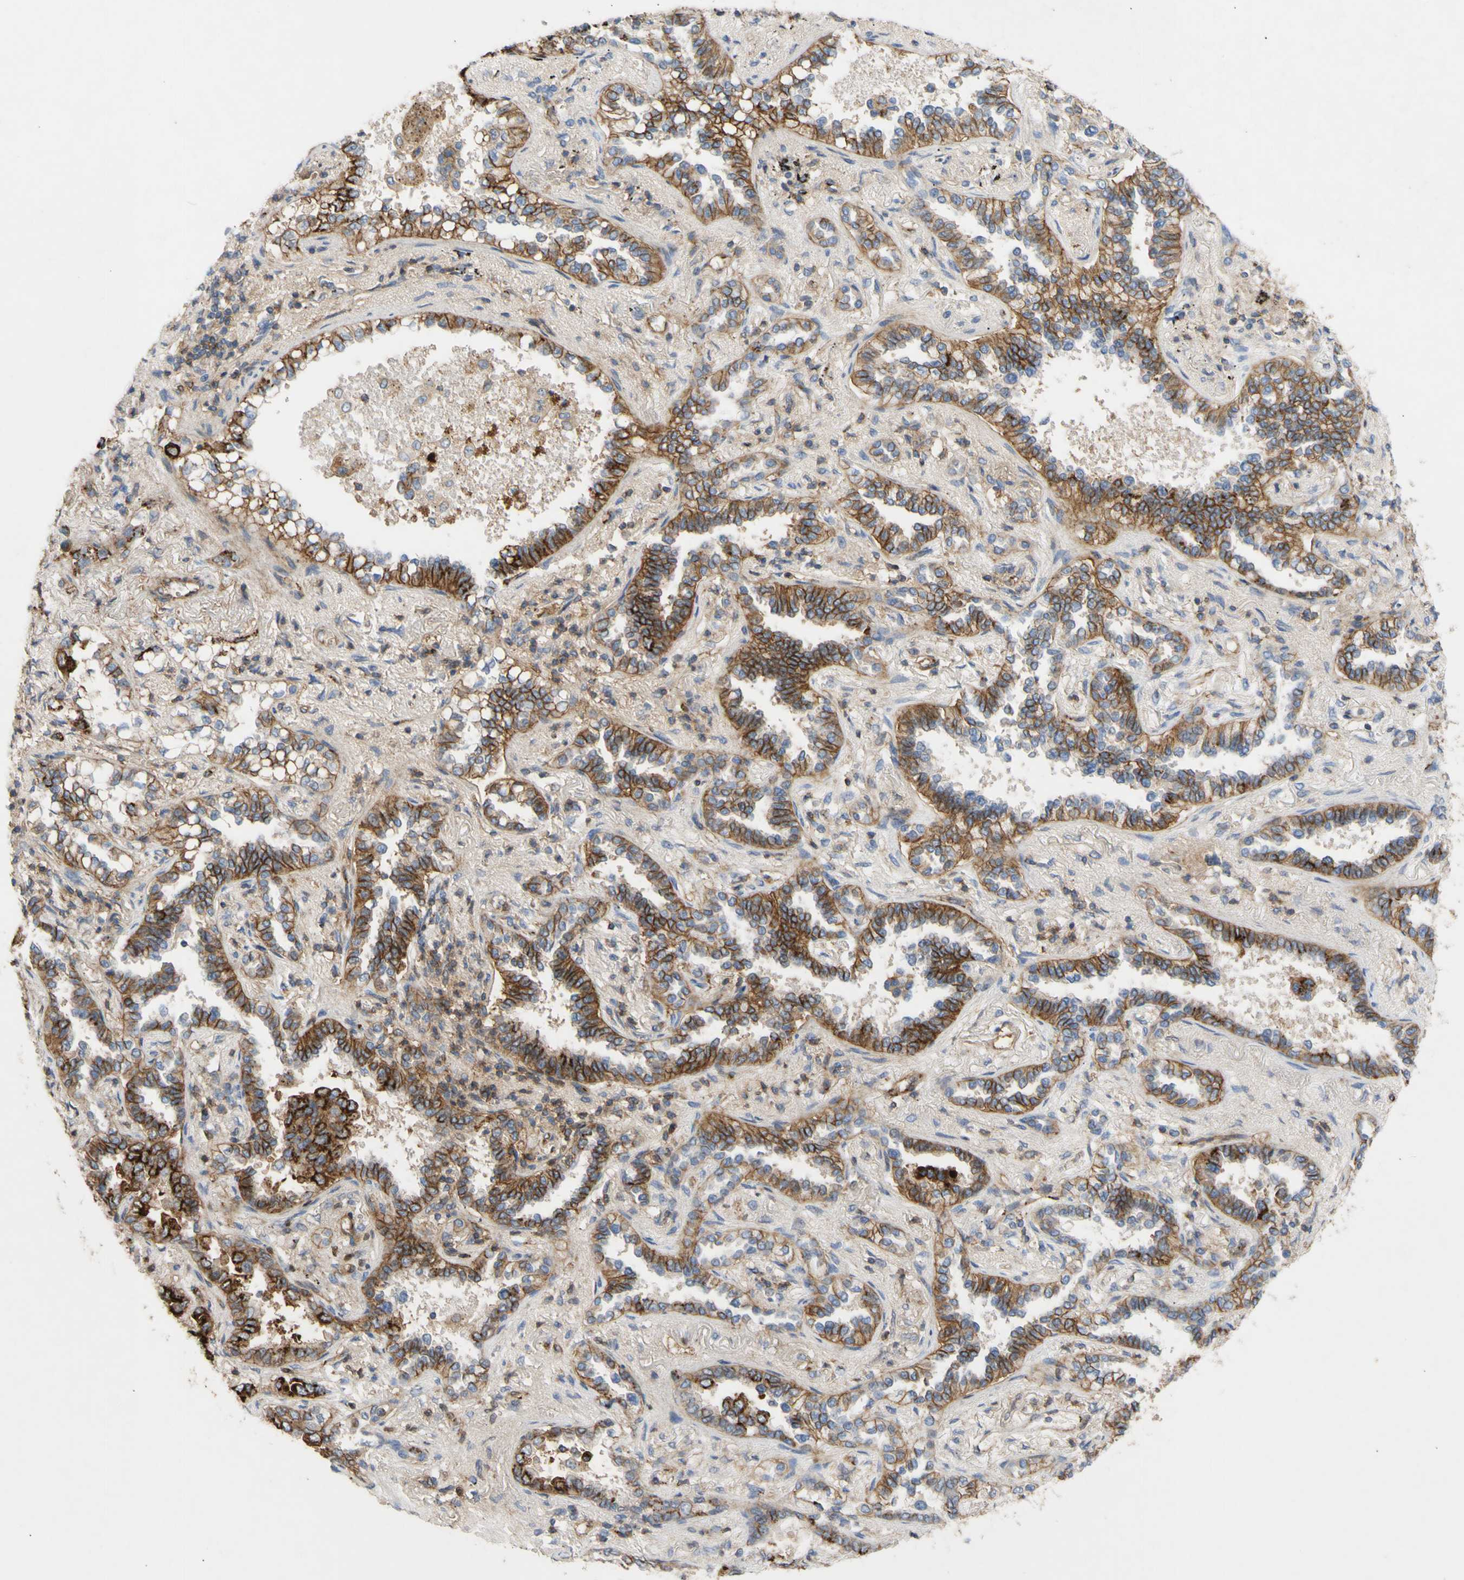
{"staining": {"intensity": "strong", "quantity": ">75%", "location": "cytoplasmic/membranous"}, "tissue": "lung cancer", "cell_type": "Tumor cells", "image_type": "cancer", "snomed": [{"axis": "morphology", "description": "Normal tissue, NOS"}, {"axis": "morphology", "description": "Adenocarcinoma, NOS"}, {"axis": "topography", "description": "Lung"}], "caption": "A photomicrograph of lung cancer (adenocarcinoma) stained for a protein demonstrates strong cytoplasmic/membranous brown staining in tumor cells.", "gene": "ATP2A3", "patient": {"sex": "male", "age": 59}}